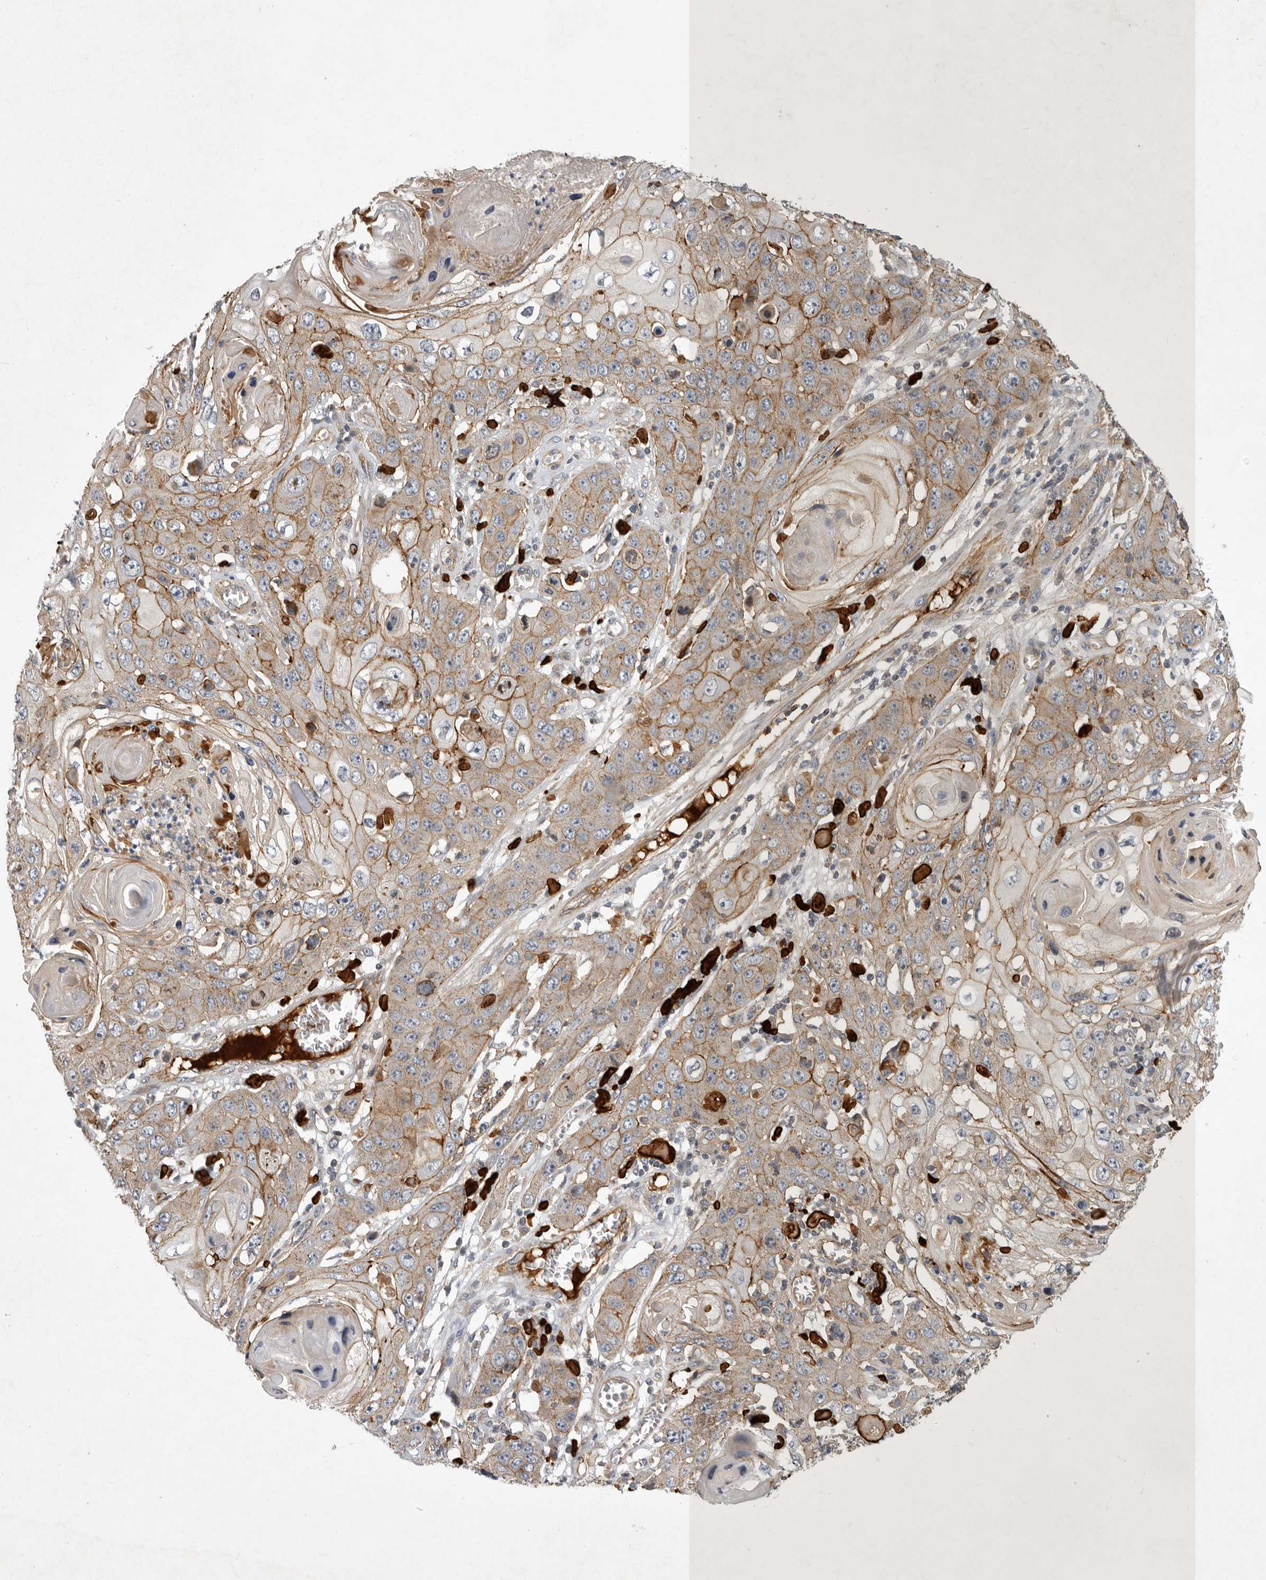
{"staining": {"intensity": "moderate", "quantity": ">75%", "location": "cytoplasmic/membranous"}, "tissue": "skin cancer", "cell_type": "Tumor cells", "image_type": "cancer", "snomed": [{"axis": "morphology", "description": "Squamous cell carcinoma, NOS"}, {"axis": "topography", "description": "Skin"}], "caption": "Protein positivity by IHC demonstrates moderate cytoplasmic/membranous staining in about >75% of tumor cells in skin cancer (squamous cell carcinoma).", "gene": "MLPH", "patient": {"sex": "male", "age": 55}}